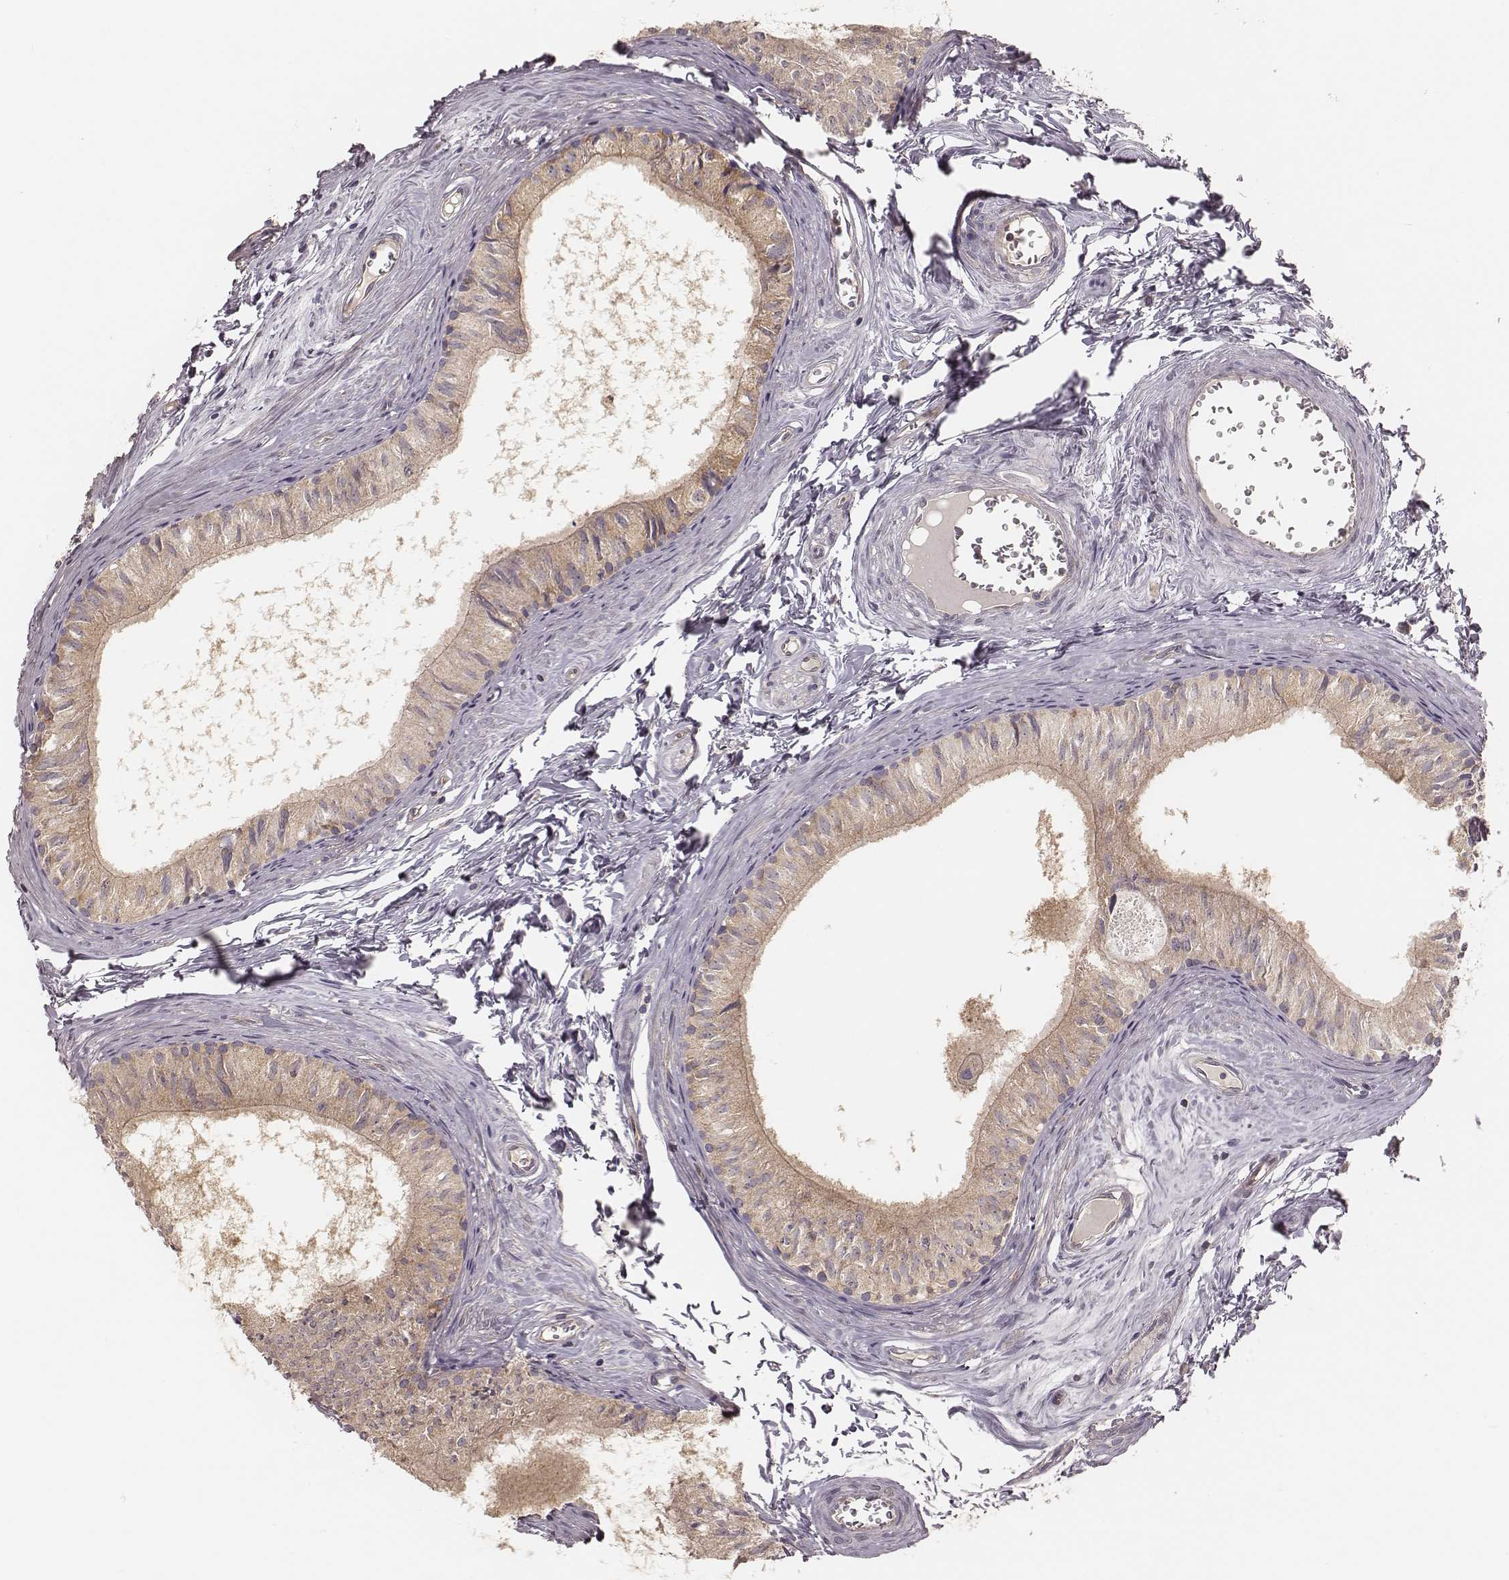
{"staining": {"intensity": "weak", "quantity": ">75%", "location": "cytoplasmic/membranous"}, "tissue": "epididymis", "cell_type": "Glandular cells", "image_type": "normal", "snomed": [{"axis": "morphology", "description": "Normal tissue, NOS"}, {"axis": "topography", "description": "Epididymis"}], "caption": "Immunohistochemical staining of benign epididymis shows low levels of weak cytoplasmic/membranous expression in approximately >75% of glandular cells. Nuclei are stained in blue.", "gene": "CARS1", "patient": {"sex": "male", "age": 52}}